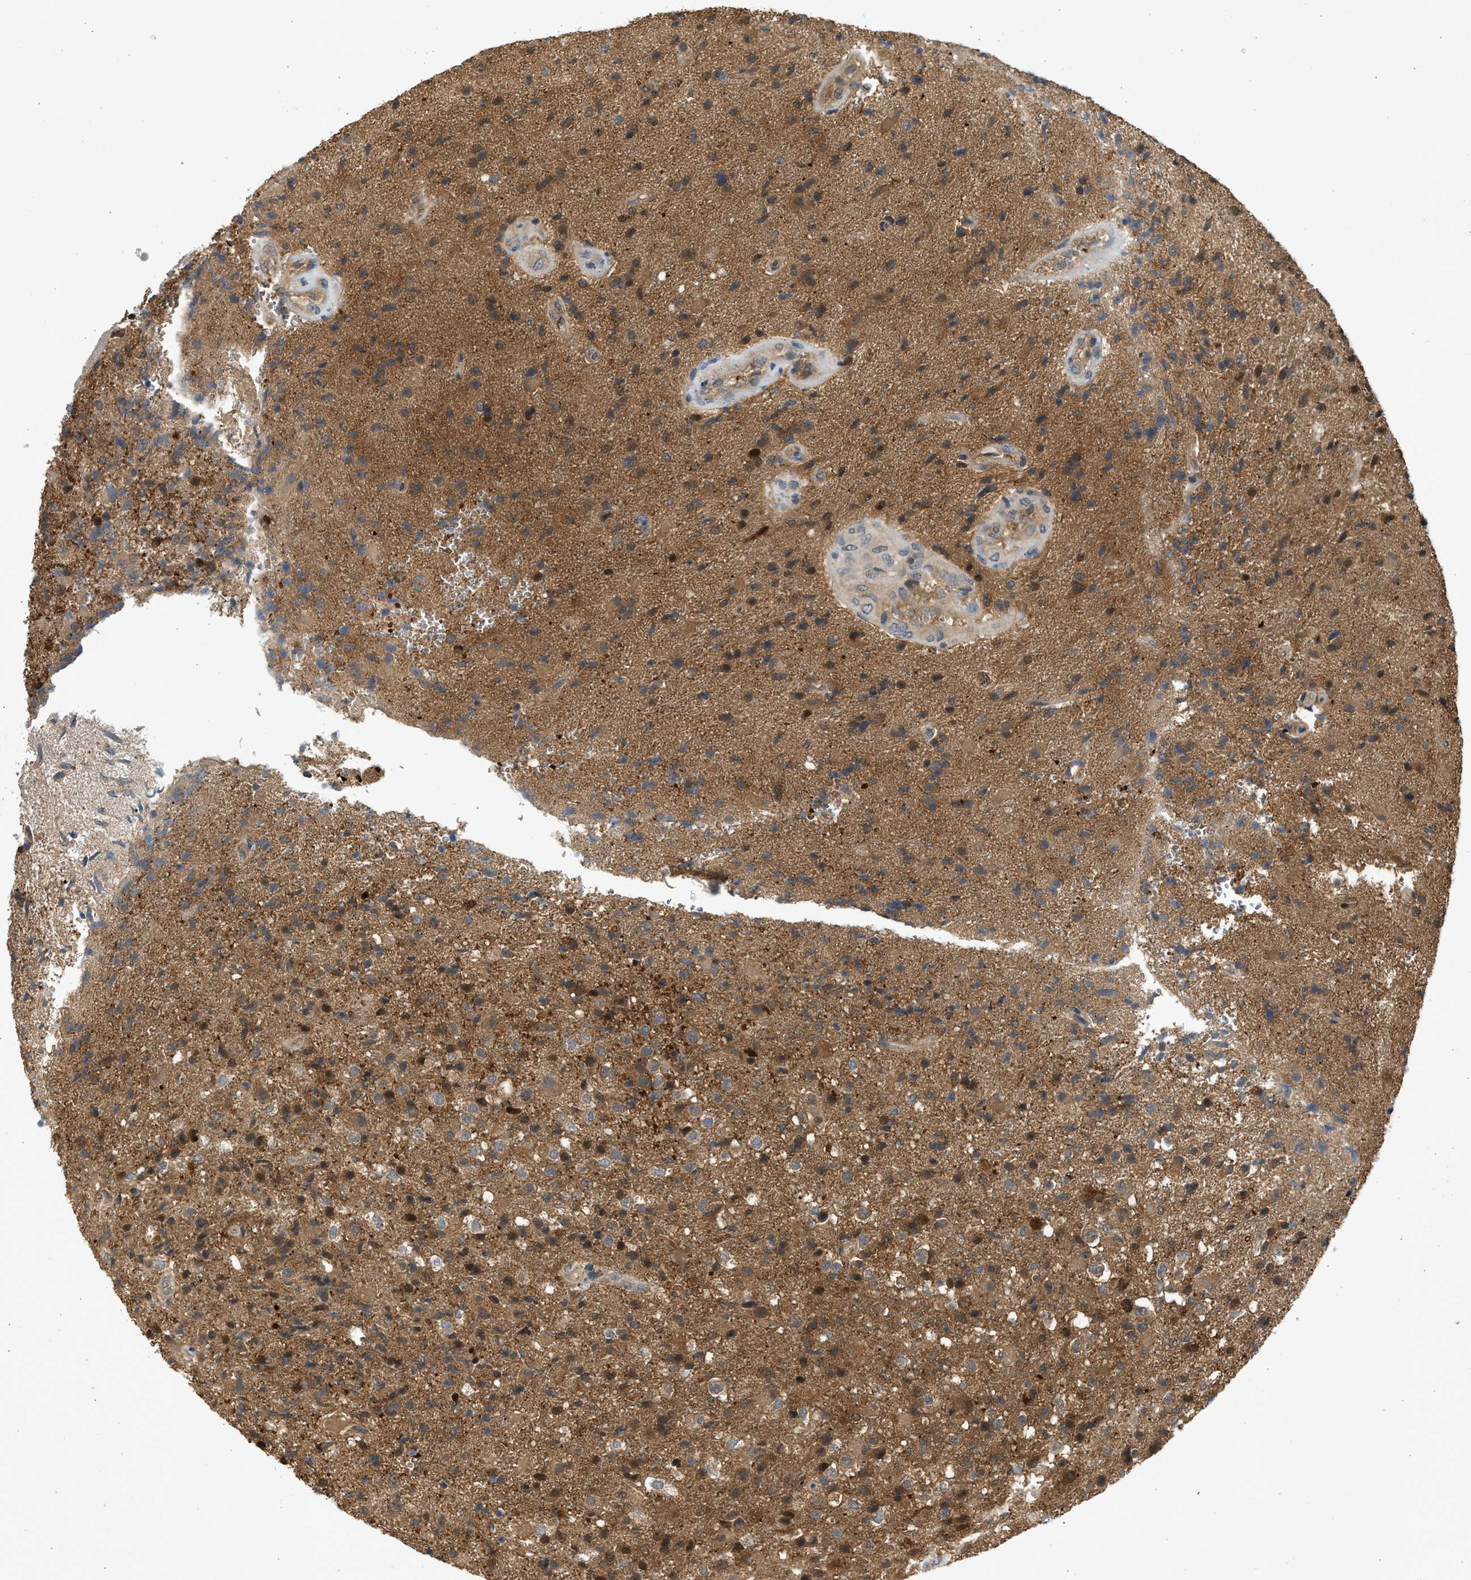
{"staining": {"intensity": "moderate", "quantity": ">75%", "location": "cytoplasmic/membranous,nuclear"}, "tissue": "glioma", "cell_type": "Tumor cells", "image_type": "cancer", "snomed": [{"axis": "morphology", "description": "Glioma, malignant, High grade"}, {"axis": "topography", "description": "Brain"}], "caption": "DAB (3,3'-diaminobenzidine) immunohistochemical staining of human glioma demonstrates moderate cytoplasmic/membranous and nuclear protein positivity in approximately >75% of tumor cells.", "gene": "MAPK7", "patient": {"sex": "male", "age": 72}}